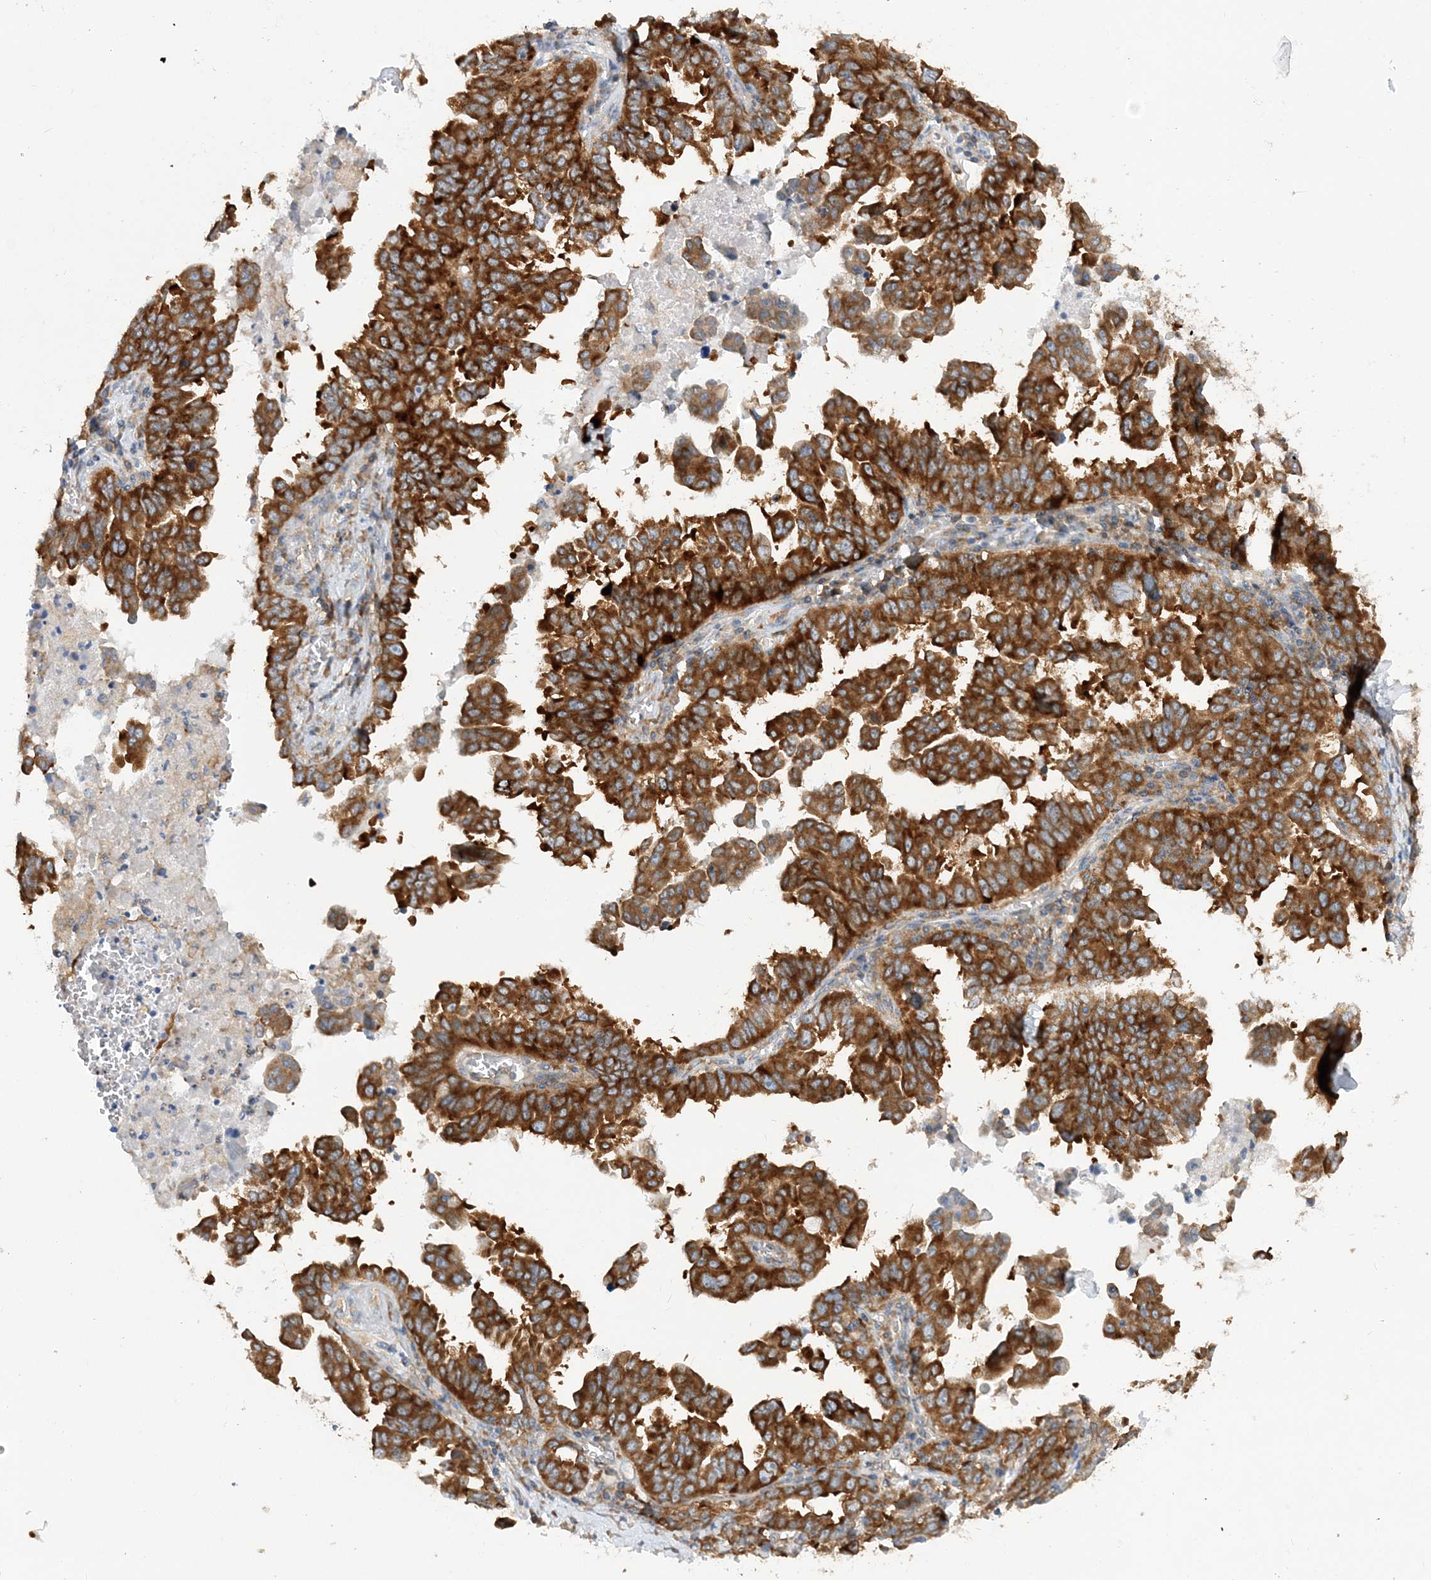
{"staining": {"intensity": "strong", "quantity": ">75%", "location": "cytoplasmic/membranous"}, "tissue": "ovarian cancer", "cell_type": "Tumor cells", "image_type": "cancer", "snomed": [{"axis": "morphology", "description": "Carcinoma, endometroid"}, {"axis": "topography", "description": "Ovary"}], "caption": "Brown immunohistochemical staining in endometroid carcinoma (ovarian) demonstrates strong cytoplasmic/membranous expression in approximately >75% of tumor cells. The staining was performed using DAB to visualize the protein expression in brown, while the nuclei were stained in blue with hematoxylin (Magnification: 20x).", "gene": "LARP4B", "patient": {"sex": "female", "age": 62}}